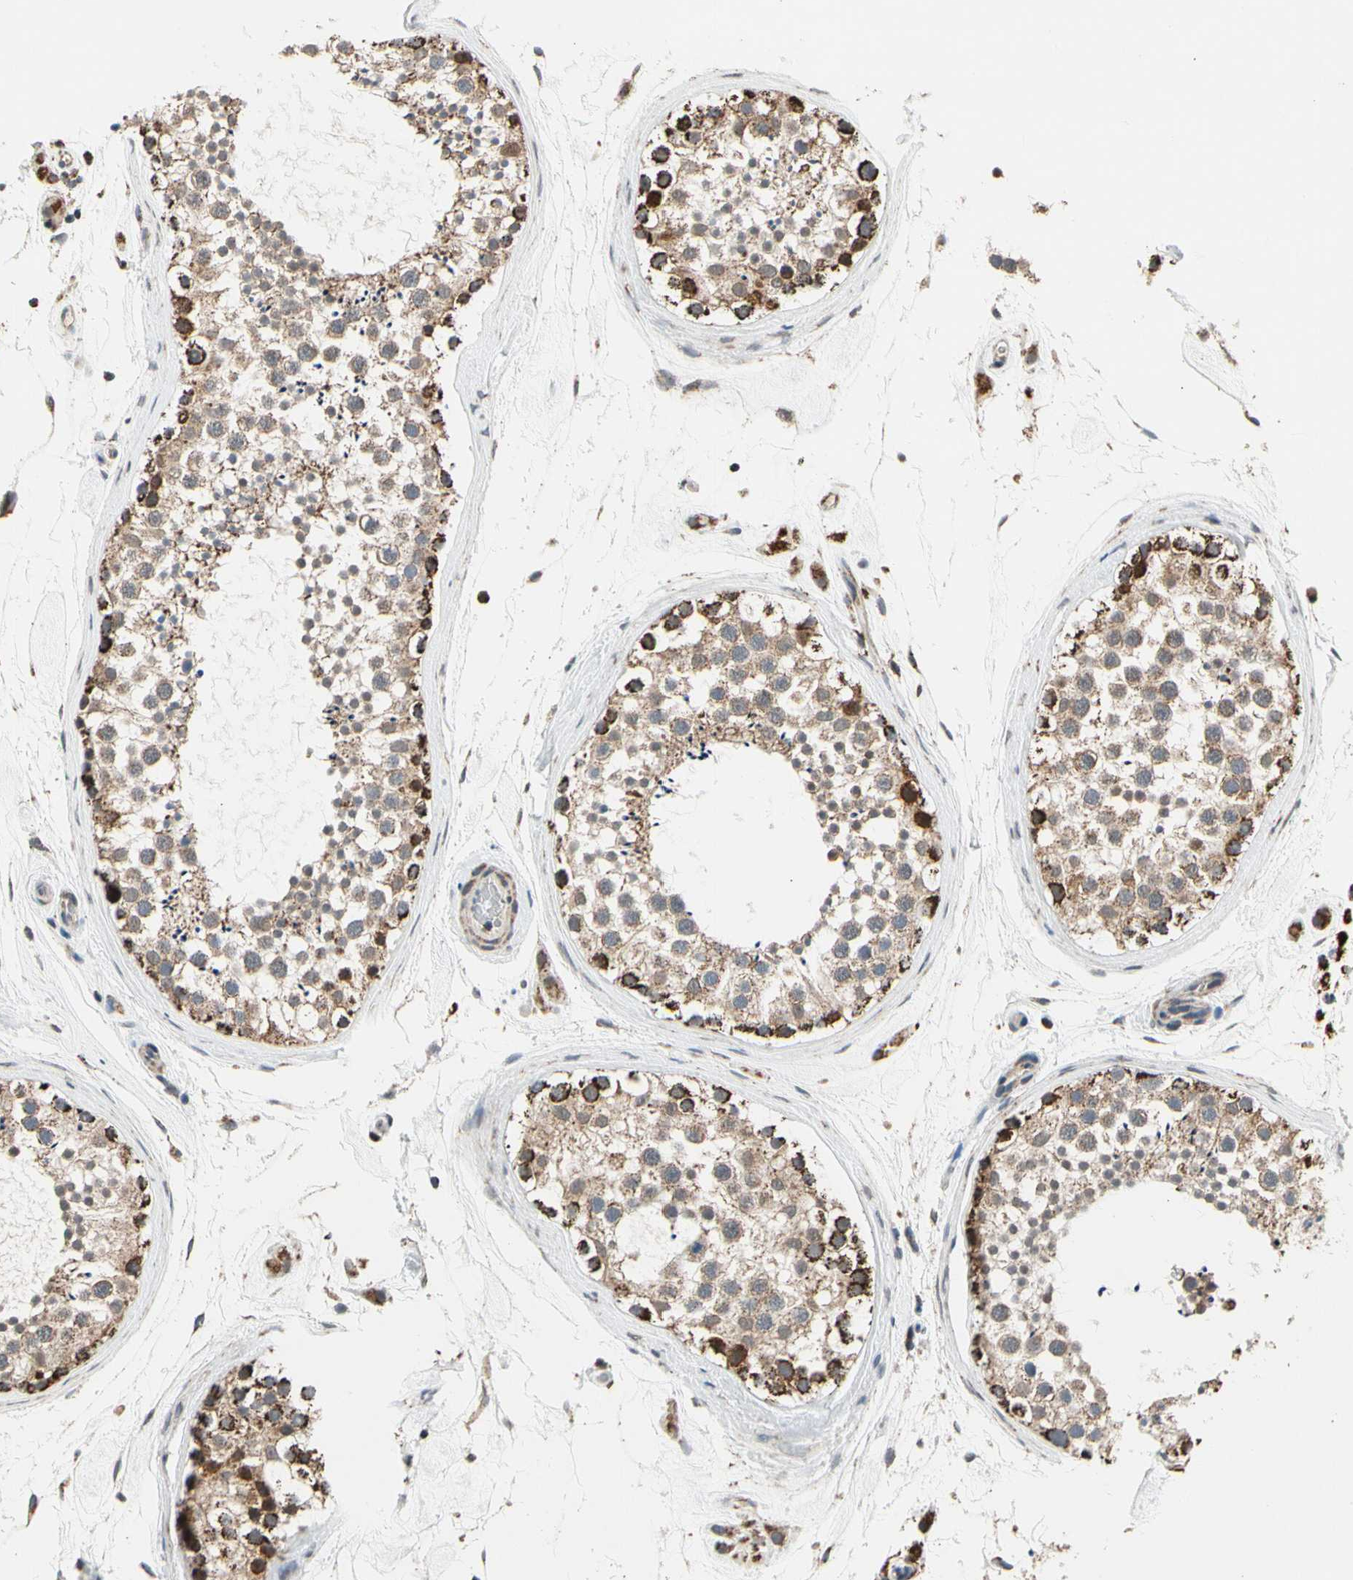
{"staining": {"intensity": "strong", "quantity": ">75%", "location": "cytoplasmic/membranous"}, "tissue": "testis", "cell_type": "Cells in seminiferous ducts", "image_type": "normal", "snomed": [{"axis": "morphology", "description": "Normal tissue, NOS"}, {"axis": "topography", "description": "Testis"}], "caption": "Brown immunohistochemical staining in benign human testis exhibits strong cytoplasmic/membranous positivity in approximately >75% of cells in seminiferous ducts.", "gene": "KHDC4", "patient": {"sex": "male", "age": 46}}